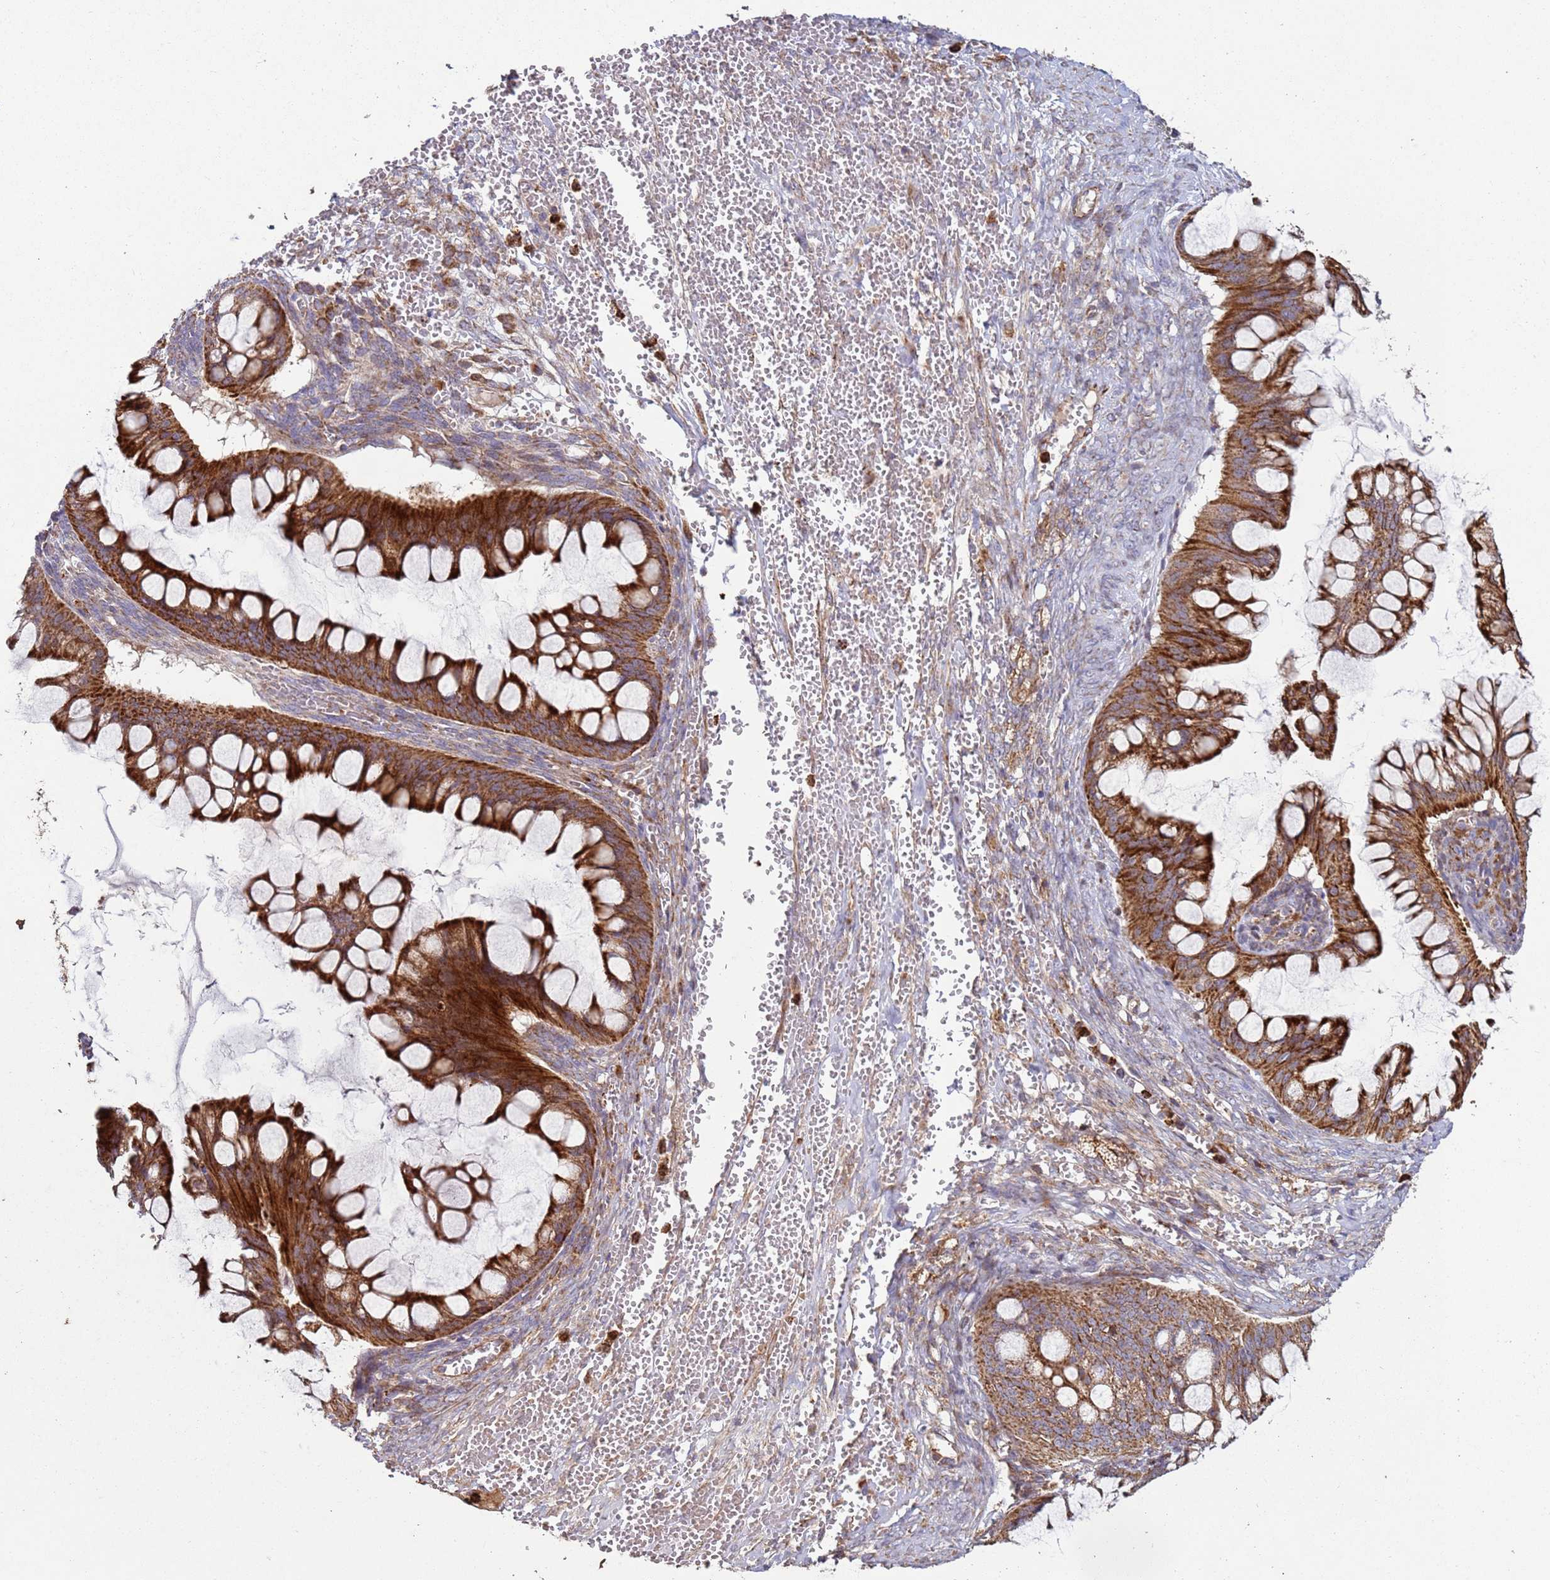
{"staining": {"intensity": "strong", "quantity": ">75%", "location": "cytoplasmic/membranous"}, "tissue": "ovarian cancer", "cell_type": "Tumor cells", "image_type": "cancer", "snomed": [{"axis": "morphology", "description": "Cystadenocarcinoma, mucinous, NOS"}, {"axis": "topography", "description": "Ovary"}], "caption": "Immunohistochemical staining of human ovarian cancer shows strong cytoplasmic/membranous protein positivity in approximately >75% of tumor cells.", "gene": "FBXO33", "patient": {"sex": "female", "age": 73}}